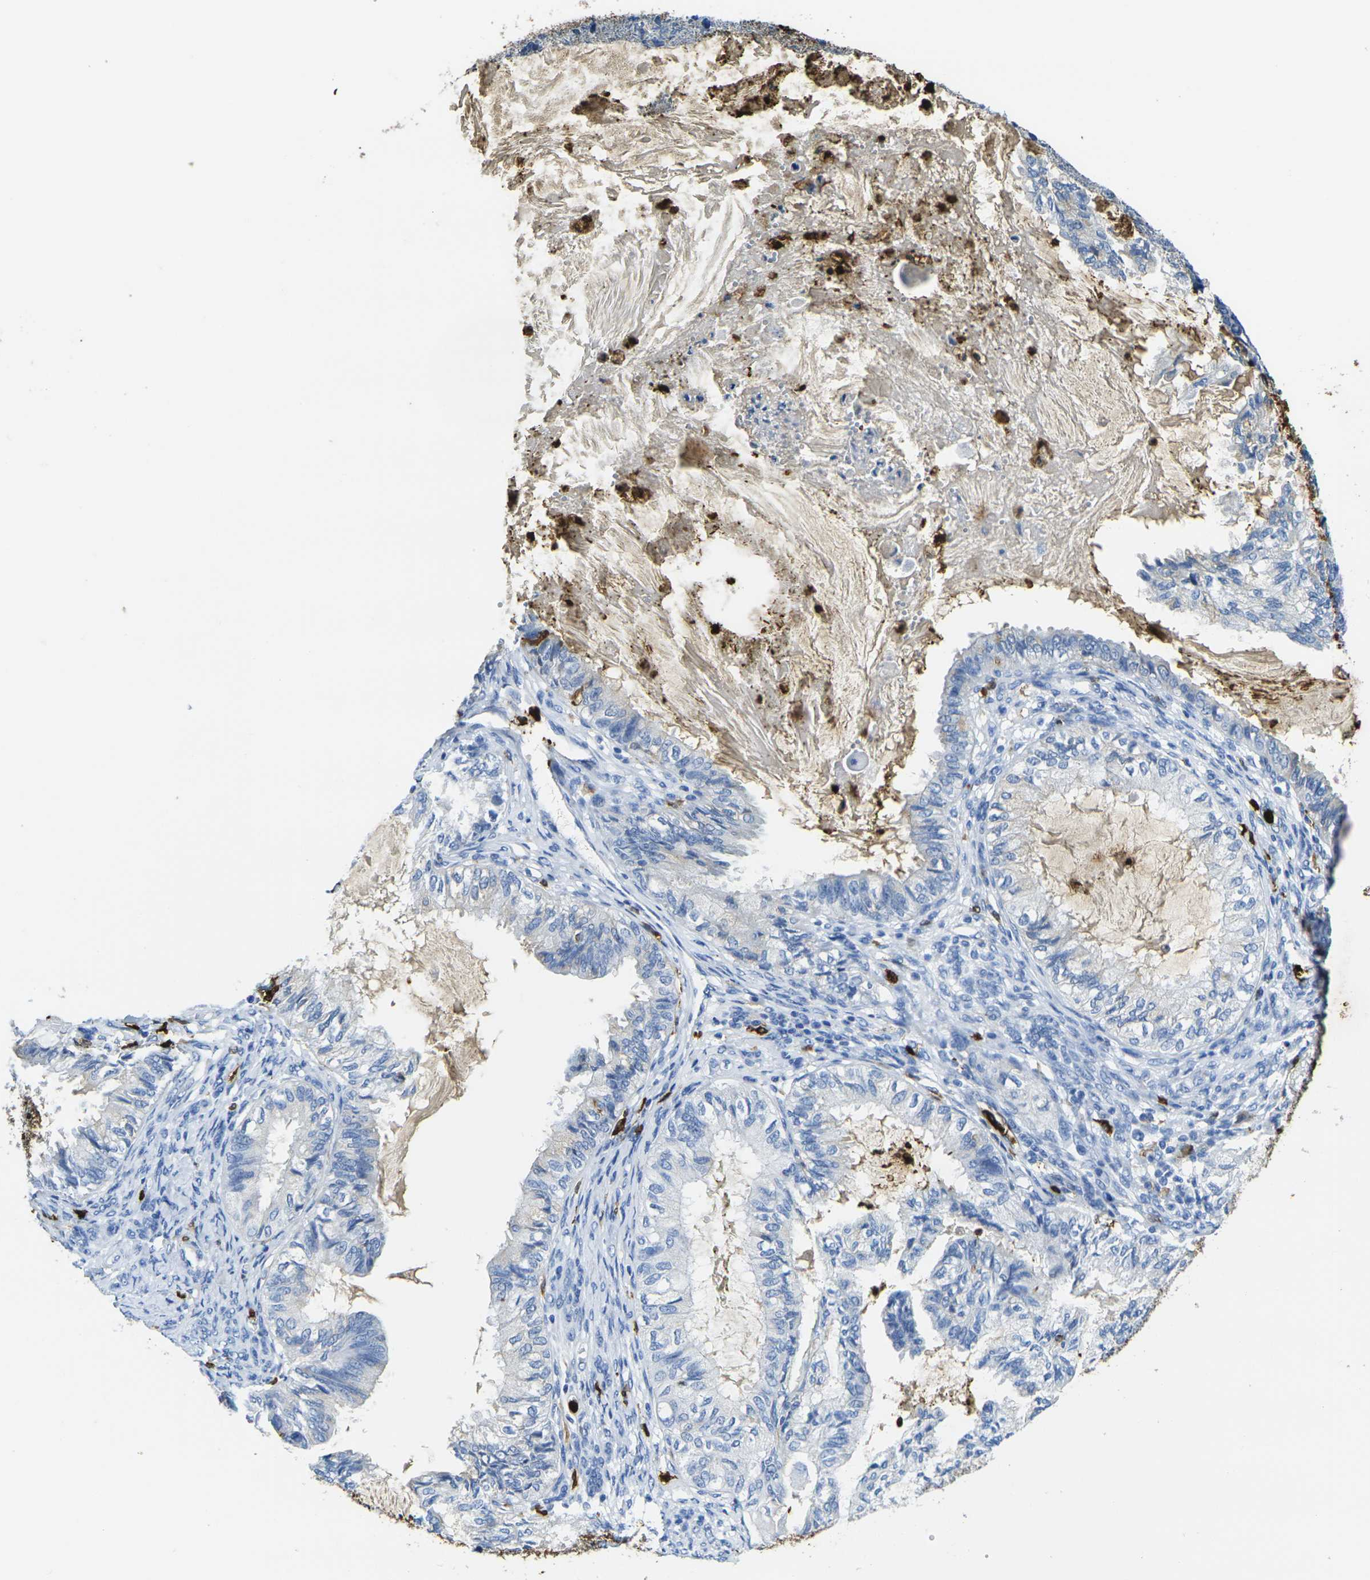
{"staining": {"intensity": "negative", "quantity": "none", "location": "none"}, "tissue": "cervical cancer", "cell_type": "Tumor cells", "image_type": "cancer", "snomed": [{"axis": "morphology", "description": "Normal tissue, NOS"}, {"axis": "morphology", "description": "Adenocarcinoma, NOS"}, {"axis": "topography", "description": "Cervix"}, {"axis": "topography", "description": "Endometrium"}], "caption": "This is a image of immunohistochemistry staining of cervical cancer (adenocarcinoma), which shows no staining in tumor cells. (DAB IHC with hematoxylin counter stain).", "gene": "S100A9", "patient": {"sex": "female", "age": 86}}